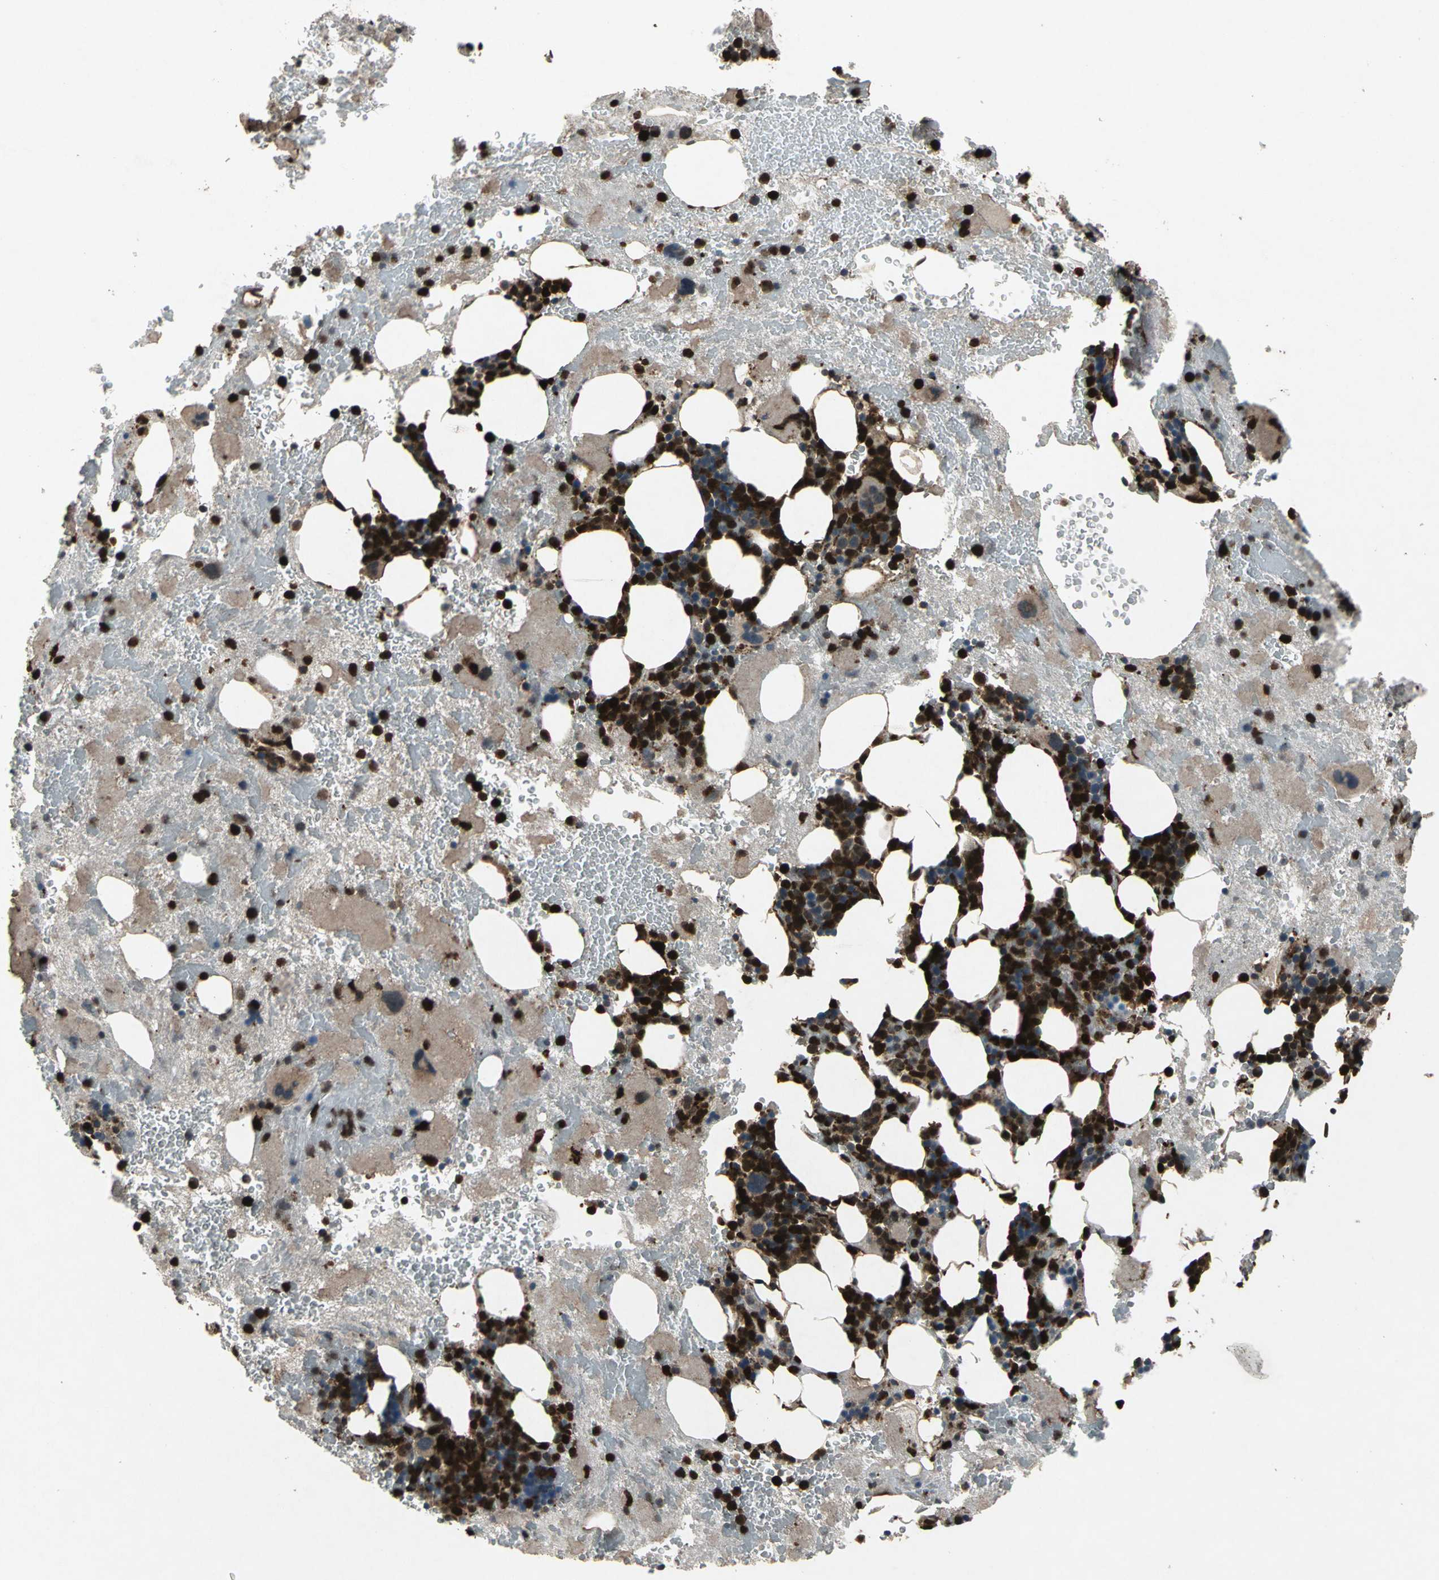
{"staining": {"intensity": "strong", "quantity": ">75%", "location": "nuclear"}, "tissue": "bone marrow", "cell_type": "Hematopoietic cells", "image_type": "normal", "snomed": [{"axis": "morphology", "description": "Normal tissue, NOS"}, {"axis": "topography", "description": "Bone marrow"}], "caption": "This histopathology image exhibits IHC staining of benign human bone marrow, with high strong nuclear expression in approximately >75% of hematopoietic cells.", "gene": "PYCARD", "patient": {"sex": "male", "age": 76}}